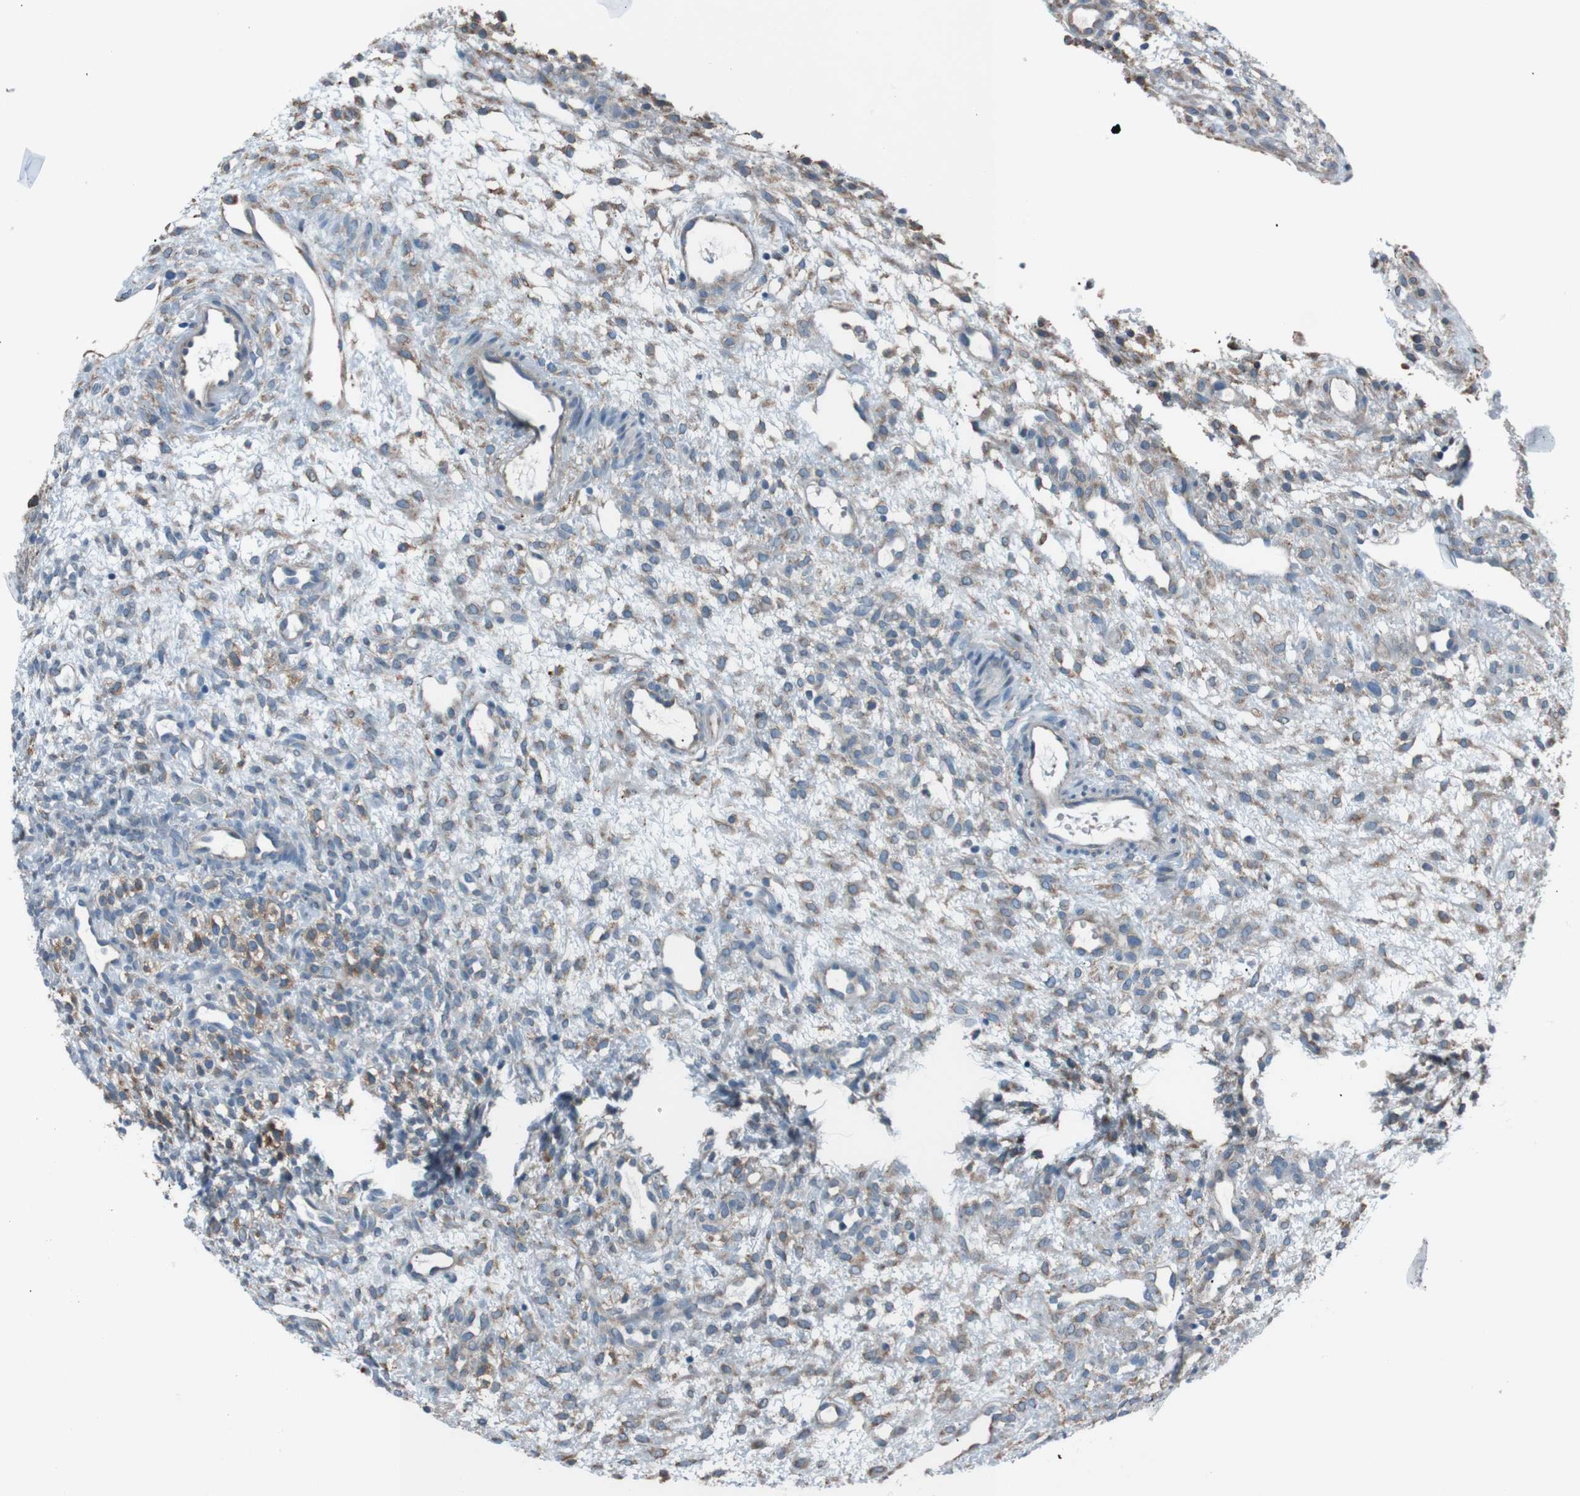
{"staining": {"intensity": "moderate", "quantity": ">75%", "location": "cytoplasmic/membranous"}, "tissue": "ovary", "cell_type": "Follicle cells", "image_type": "normal", "snomed": [{"axis": "morphology", "description": "Normal tissue, NOS"}, {"axis": "morphology", "description": "Cyst, NOS"}, {"axis": "topography", "description": "Ovary"}], "caption": "Moderate cytoplasmic/membranous expression is seen in approximately >75% of follicle cells in normal ovary.", "gene": "SIGMAR1", "patient": {"sex": "female", "age": 18}}